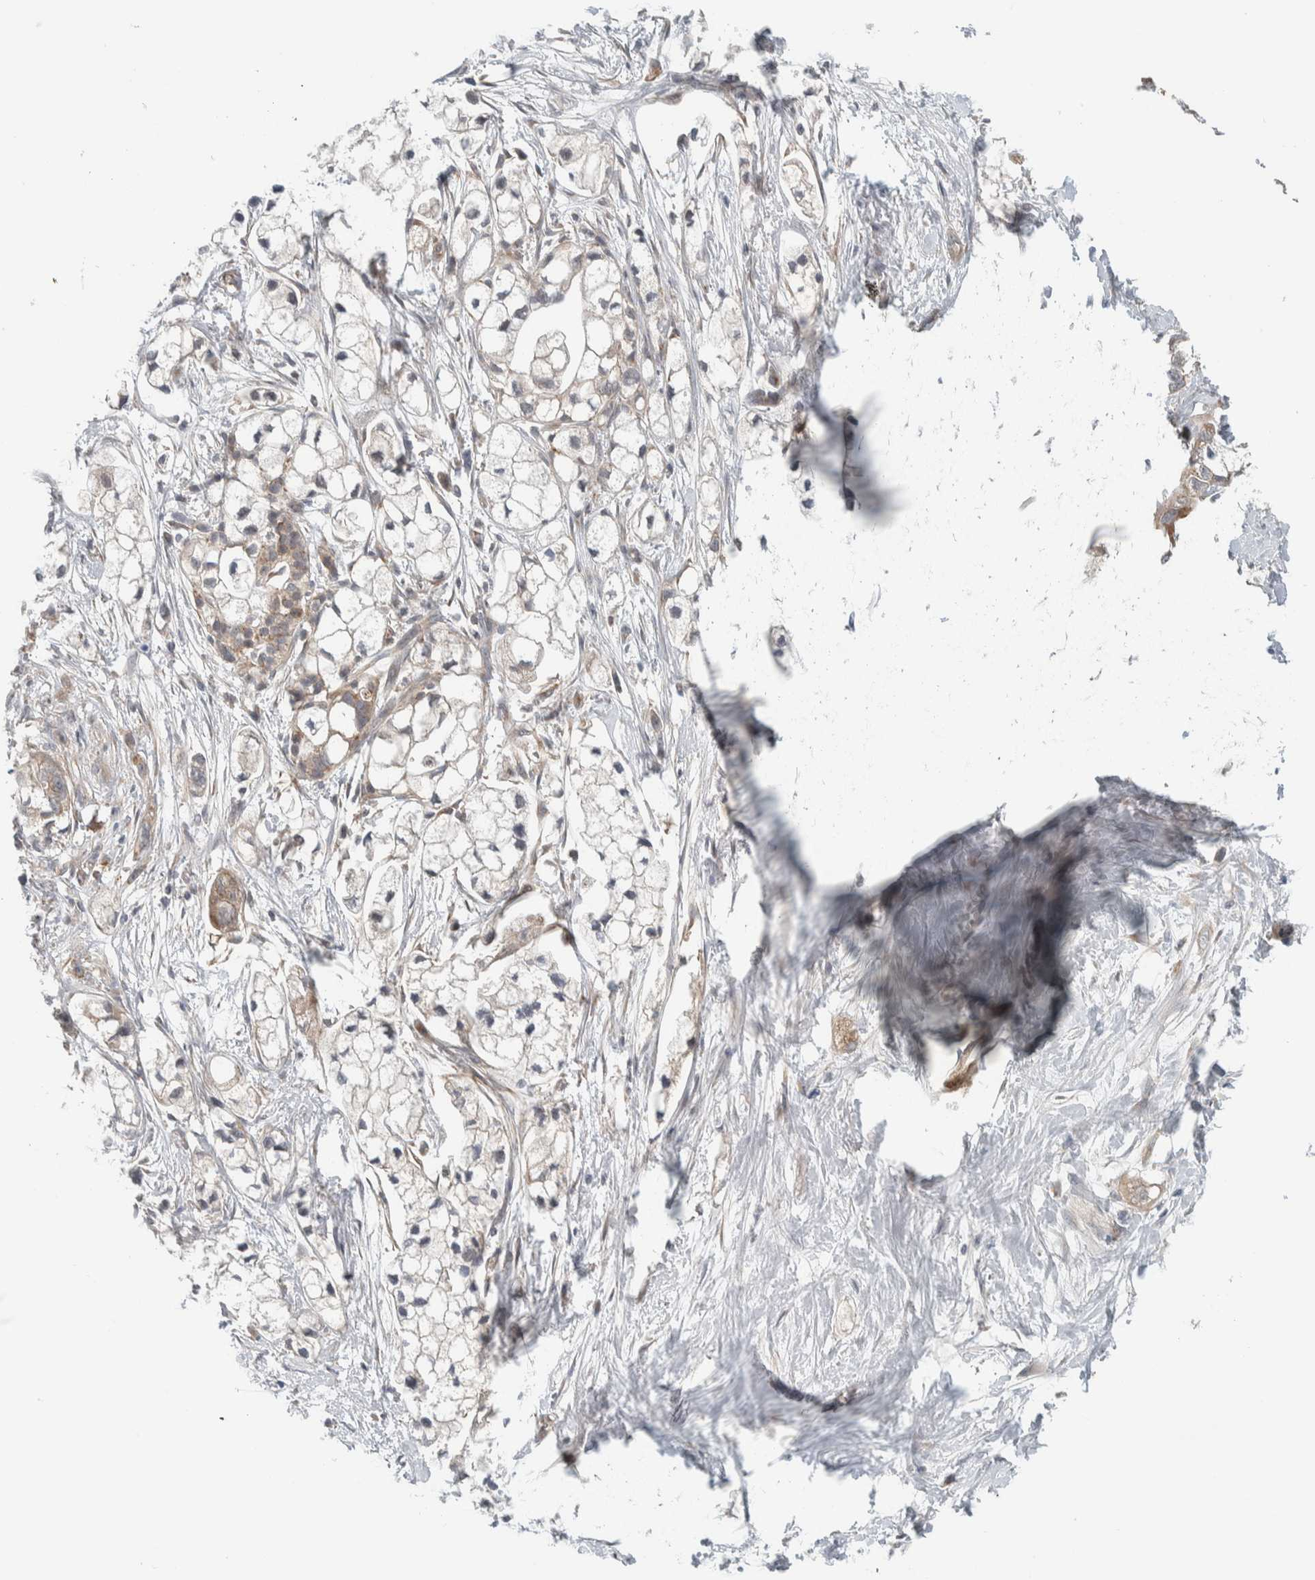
{"staining": {"intensity": "weak", "quantity": "<25%", "location": "cytoplasmic/membranous"}, "tissue": "pancreatic cancer", "cell_type": "Tumor cells", "image_type": "cancer", "snomed": [{"axis": "morphology", "description": "Adenocarcinoma, NOS"}, {"axis": "topography", "description": "Pancreas"}], "caption": "Human pancreatic cancer stained for a protein using IHC shows no positivity in tumor cells.", "gene": "RERE", "patient": {"sex": "male", "age": 74}}